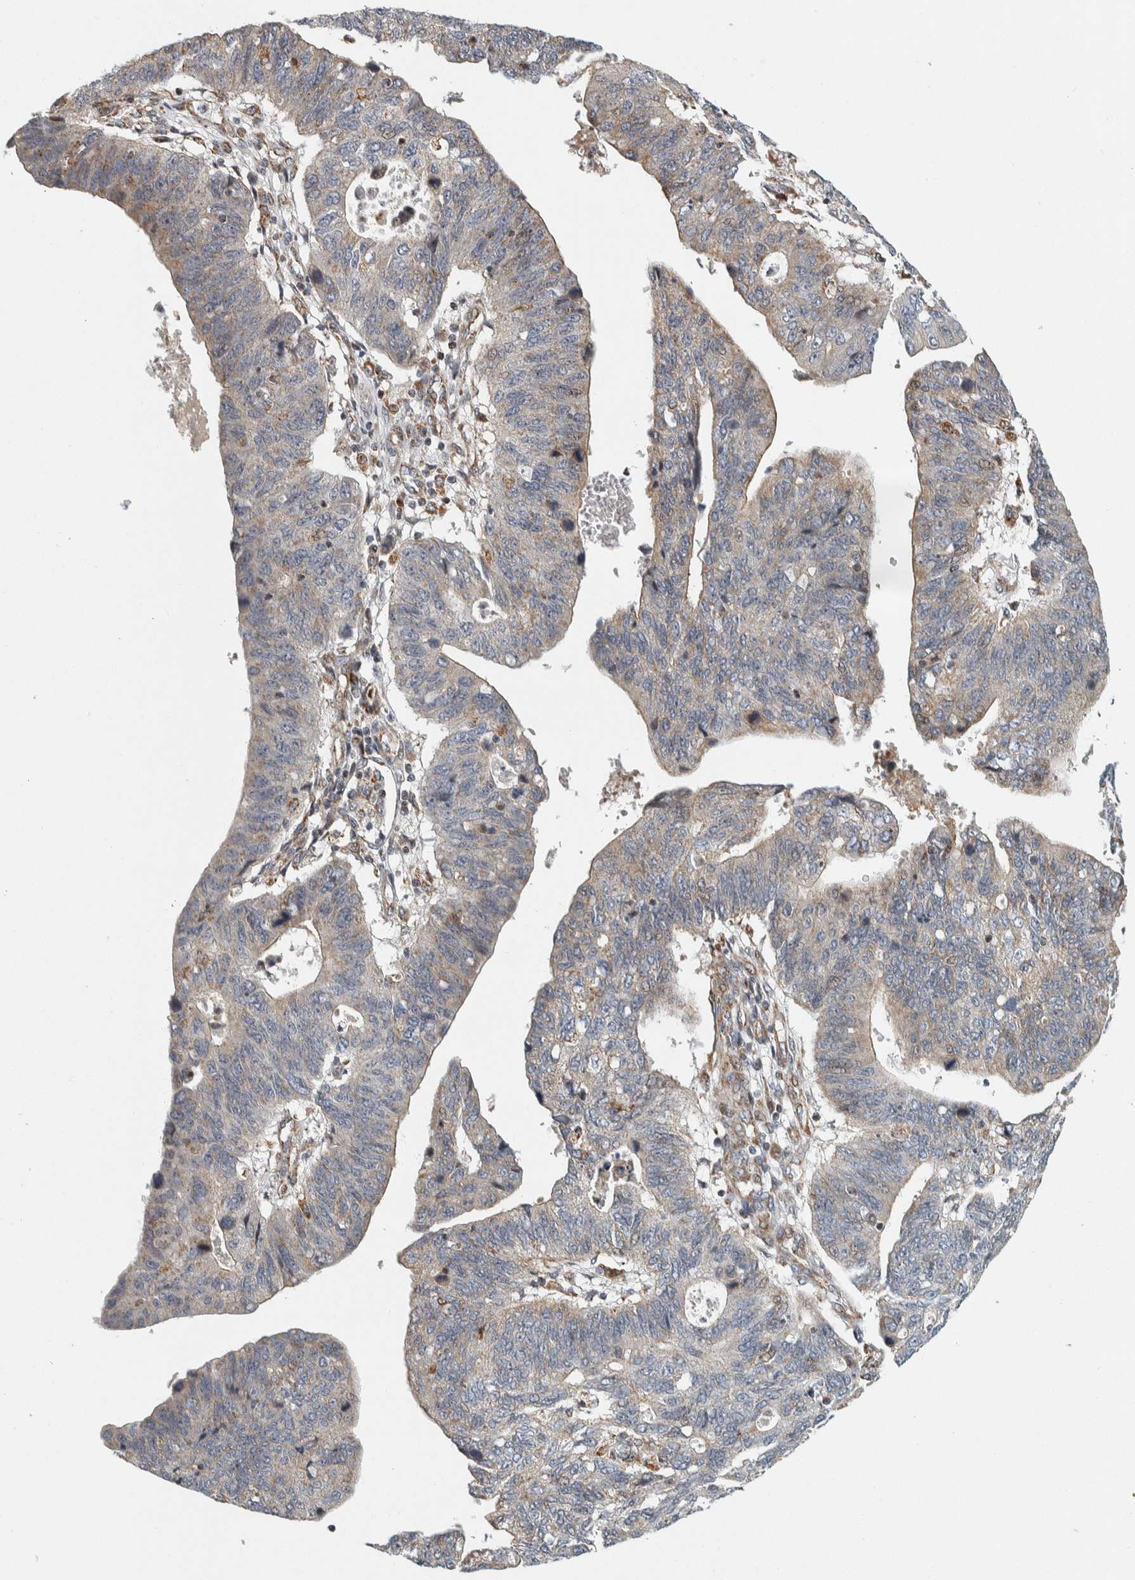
{"staining": {"intensity": "weak", "quantity": ">75%", "location": "cytoplasmic/membranous"}, "tissue": "stomach cancer", "cell_type": "Tumor cells", "image_type": "cancer", "snomed": [{"axis": "morphology", "description": "Adenocarcinoma, NOS"}, {"axis": "topography", "description": "Stomach"}], "caption": "Tumor cells display low levels of weak cytoplasmic/membranous positivity in about >75% of cells in adenocarcinoma (stomach).", "gene": "AFP", "patient": {"sex": "male", "age": 59}}